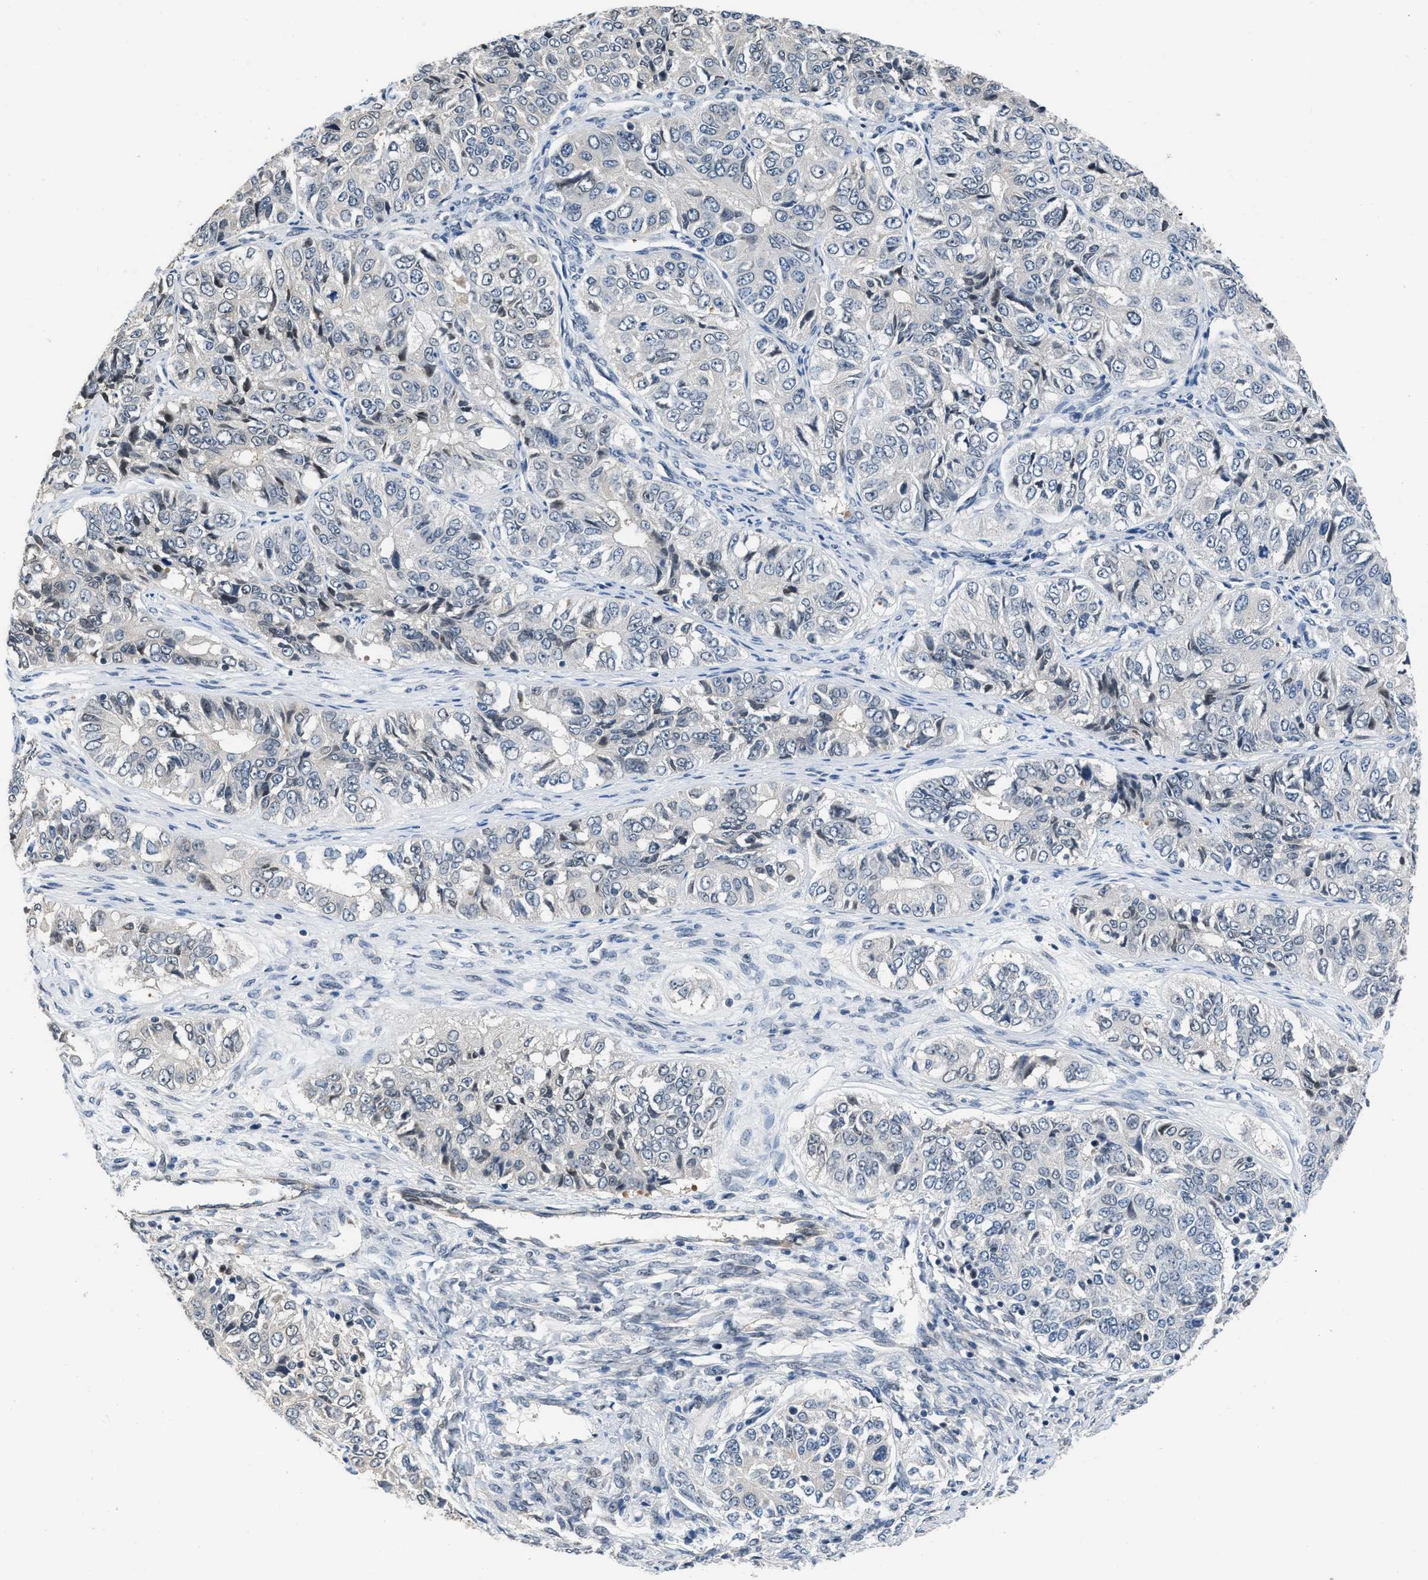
{"staining": {"intensity": "negative", "quantity": "none", "location": "none"}, "tissue": "ovarian cancer", "cell_type": "Tumor cells", "image_type": "cancer", "snomed": [{"axis": "morphology", "description": "Carcinoma, endometroid"}, {"axis": "topography", "description": "Ovary"}], "caption": "Micrograph shows no protein staining in tumor cells of ovarian cancer (endometroid carcinoma) tissue.", "gene": "TES", "patient": {"sex": "female", "age": 51}}